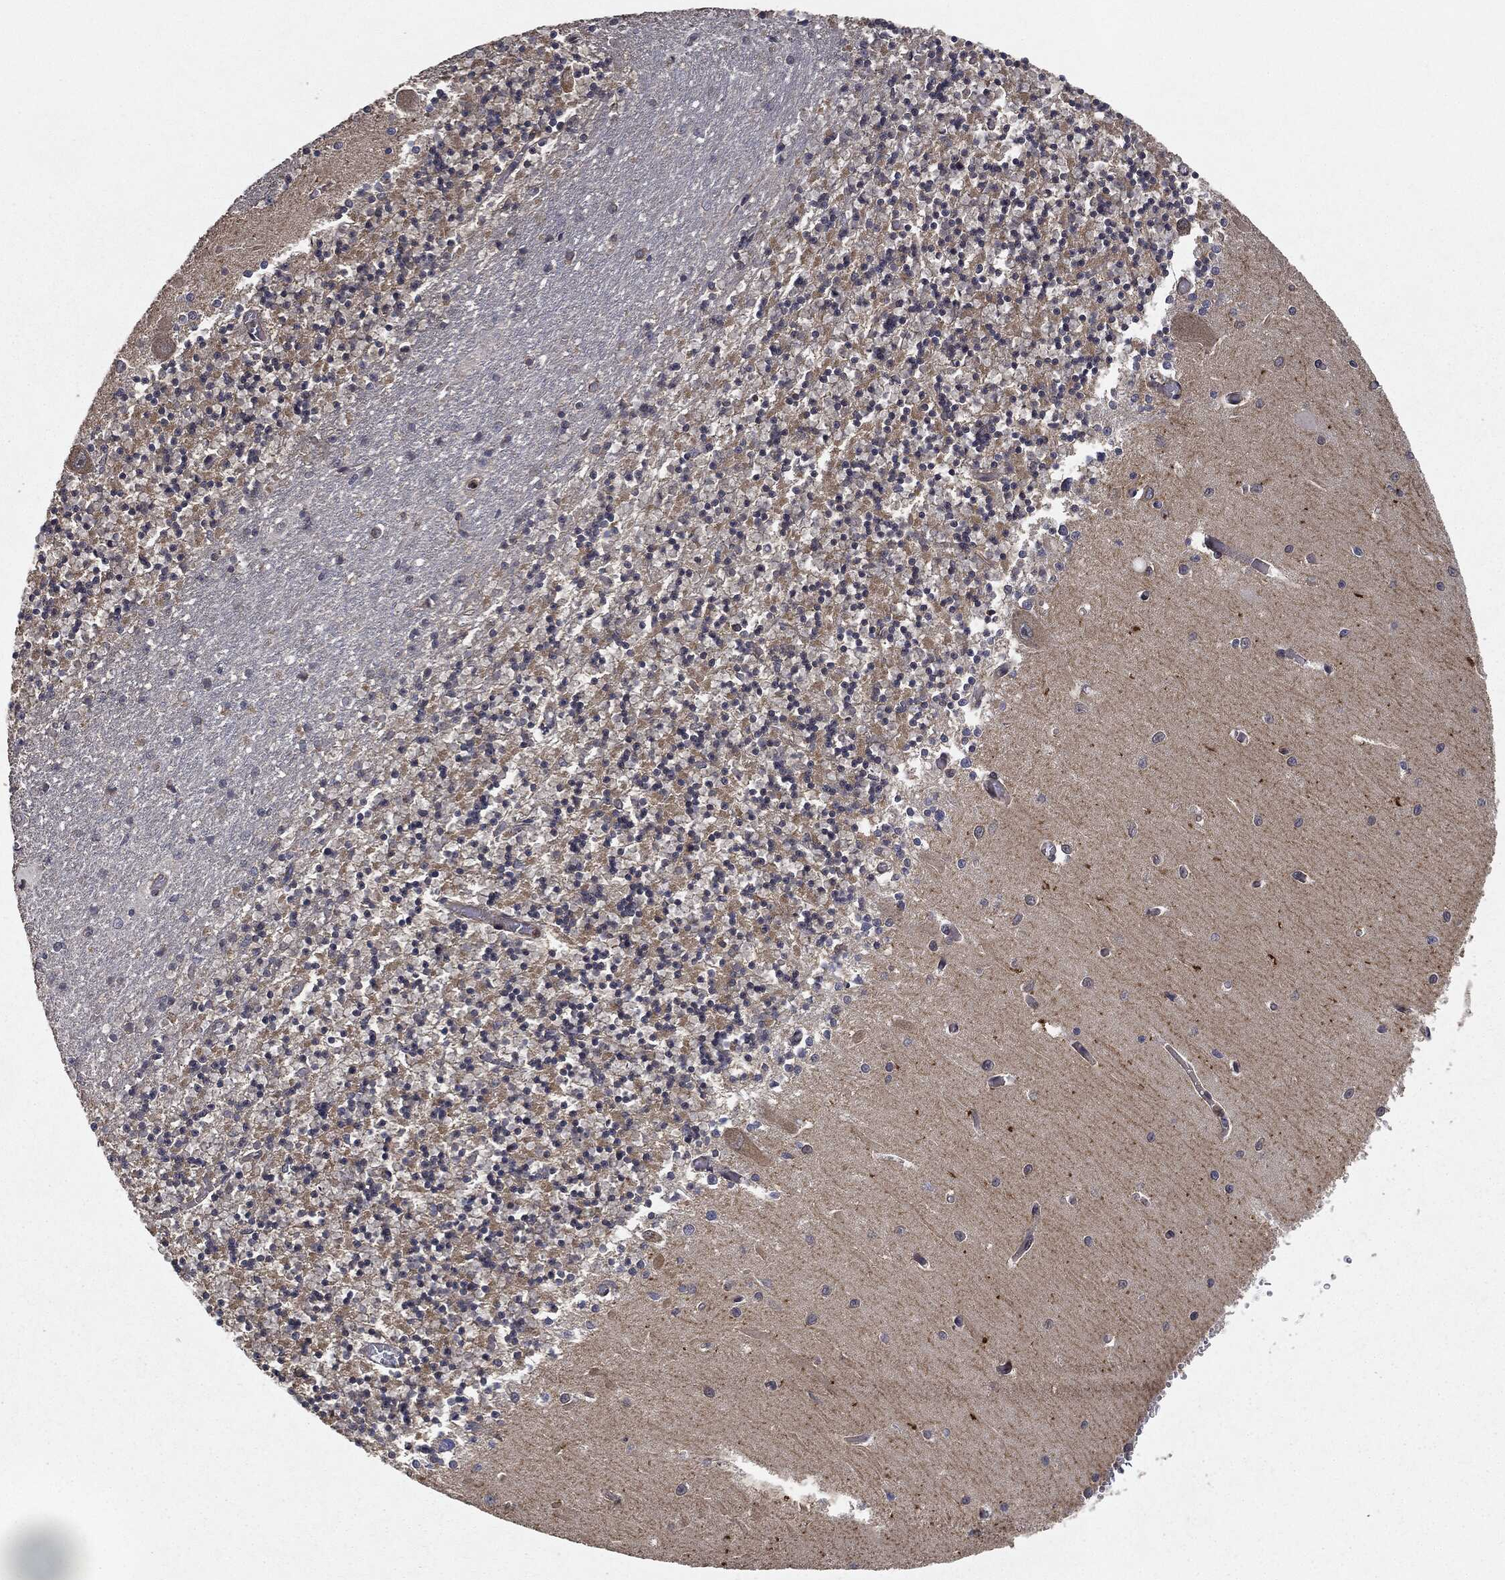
{"staining": {"intensity": "negative", "quantity": "none", "location": "none"}, "tissue": "cerebellum", "cell_type": "Cells in granular layer", "image_type": "normal", "snomed": [{"axis": "morphology", "description": "Normal tissue, NOS"}, {"axis": "topography", "description": "Cerebellum"}], "caption": "This is an IHC image of unremarkable human cerebellum. There is no expression in cells in granular layer.", "gene": "MIER2", "patient": {"sex": "female", "age": 64}}